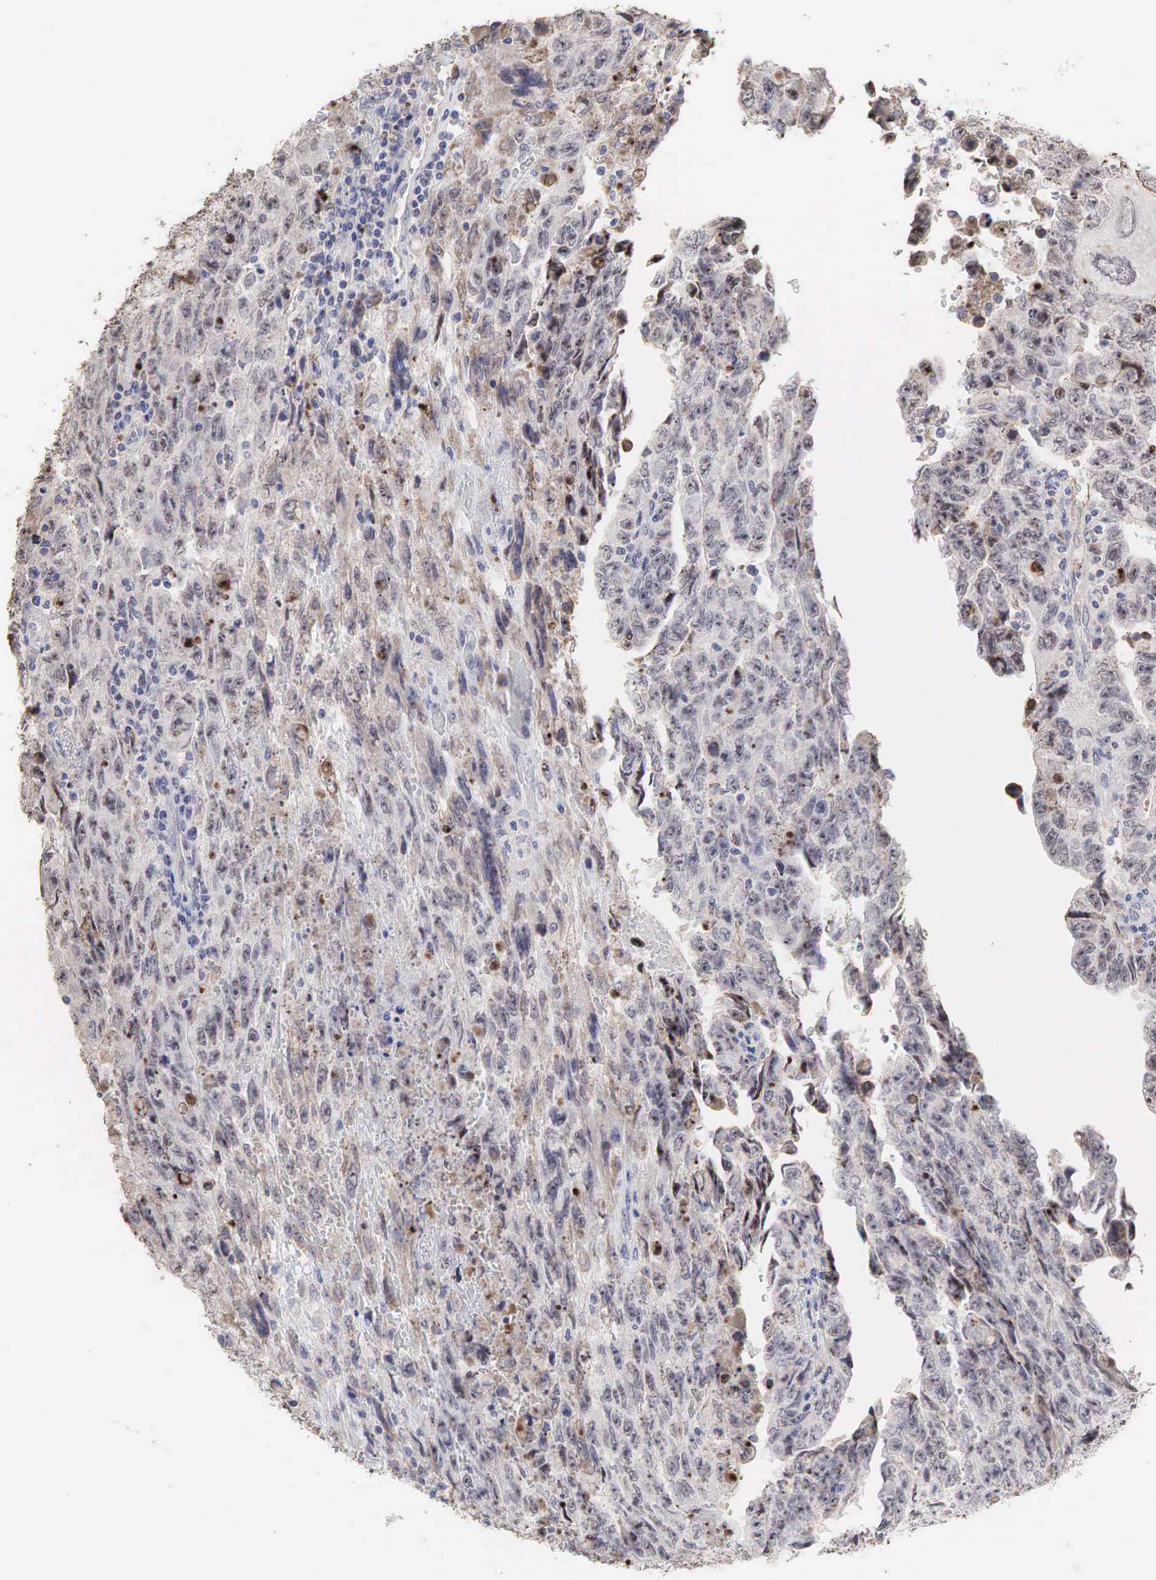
{"staining": {"intensity": "weak", "quantity": "<25%", "location": "cytoplasmic/membranous,nuclear"}, "tissue": "testis cancer", "cell_type": "Tumor cells", "image_type": "cancer", "snomed": [{"axis": "morphology", "description": "Carcinoma, Embryonal, NOS"}, {"axis": "topography", "description": "Testis"}], "caption": "The image demonstrates no significant expression in tumor cells of testis embryonal carcinoma.", "gene": "DKC1", "patient": {"sex": "male", "age": 28}}